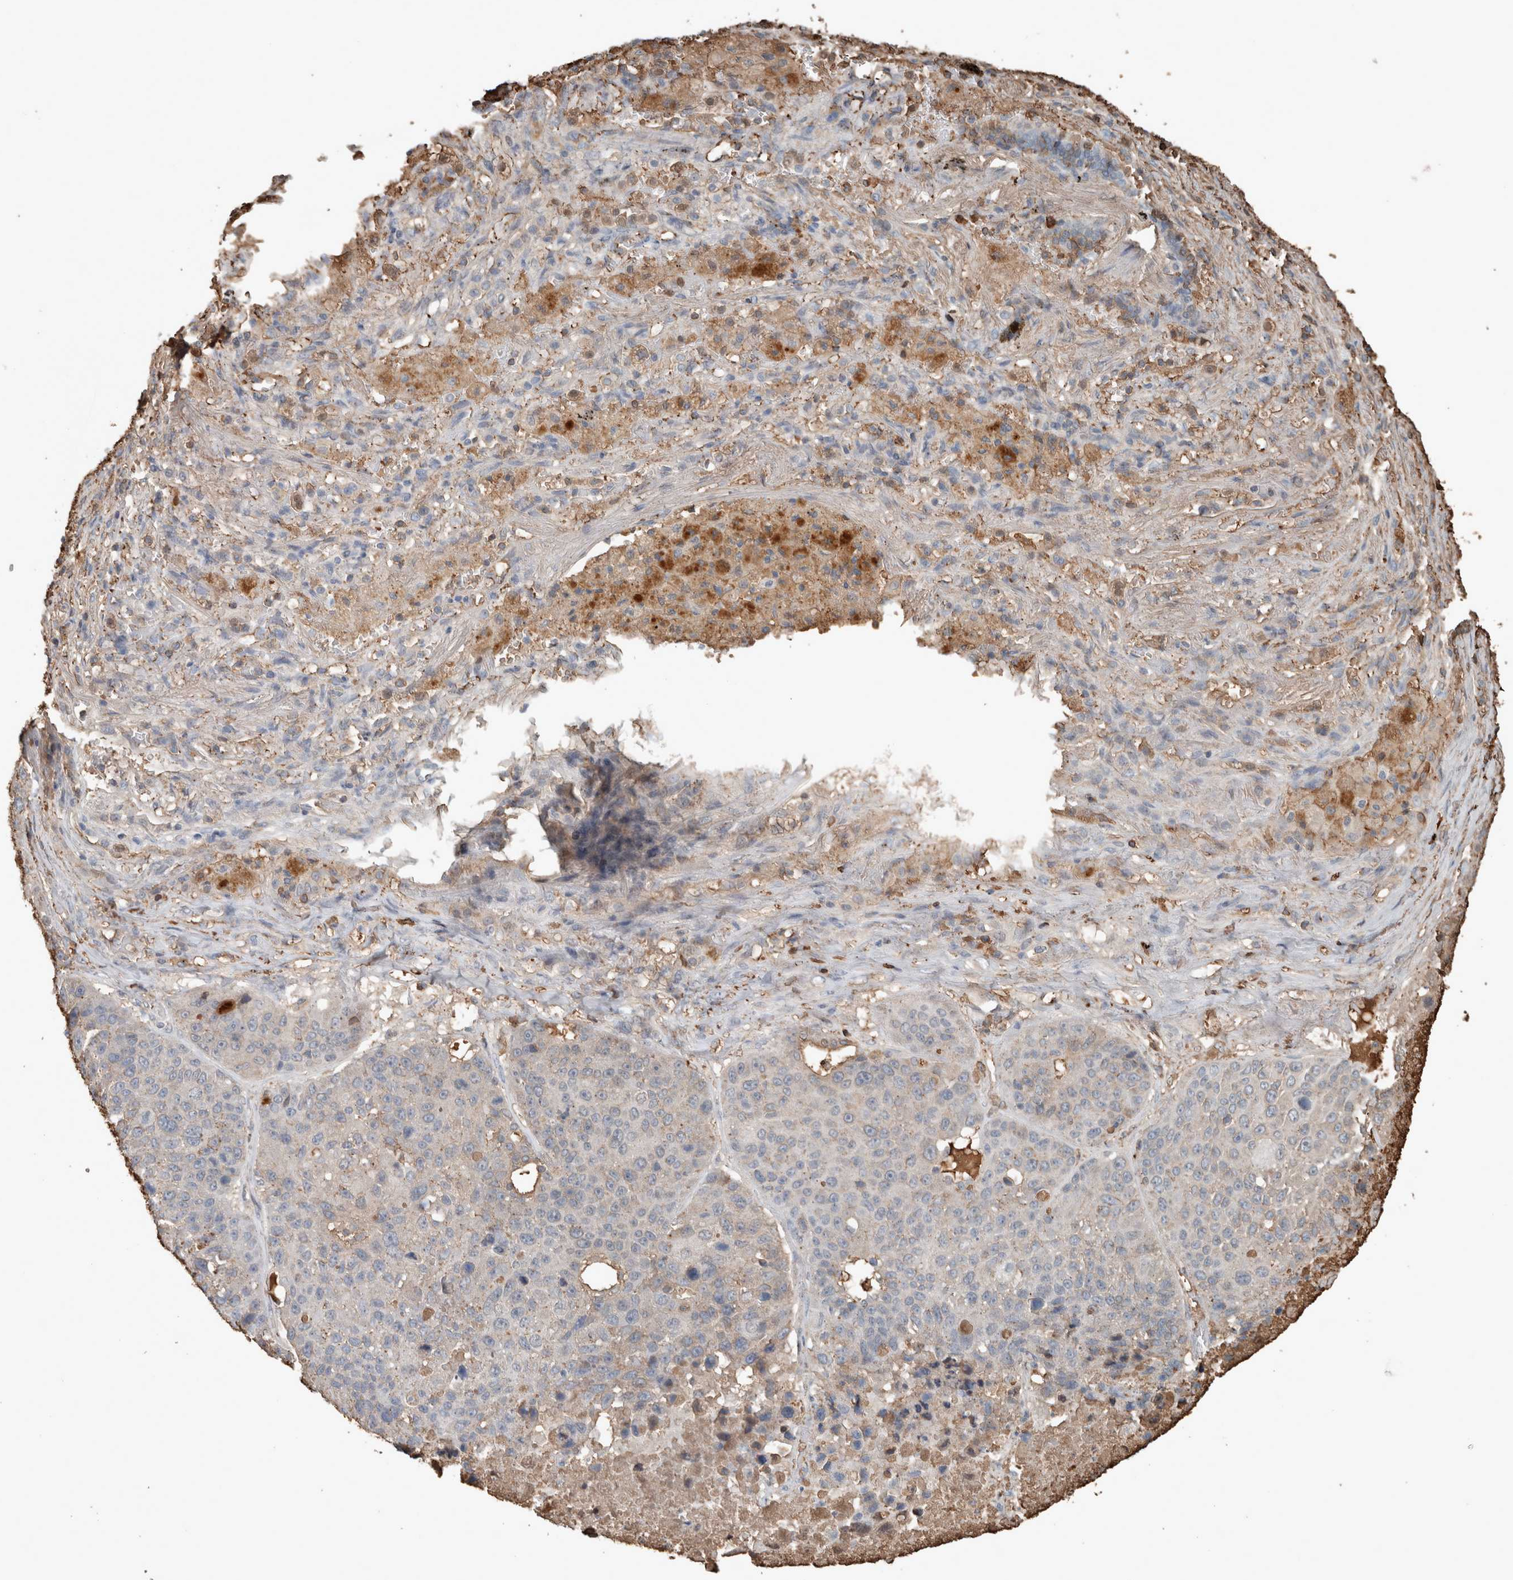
{"staining": {"intensity": "weak", "quantity": "25%-75%", "location": "cytoplasmic/membranous"}, "tissue": "lung cancer", "cell_type": "Tumor cells", "image_type": "cancer", "snomed": [{"axis": "morphology", "description": "Squamous cell carcinoma, NOS"}, {"axis": "topography", "description": "Lung"}], "caption": "Protein staining displays weak cytoplasmic/membranous expression in about 25%-75% of tumor cells in lung cancer (squamous cell carcinoma).", "gene": "USP34", "patient": {"sex": "male", "age": 61}}